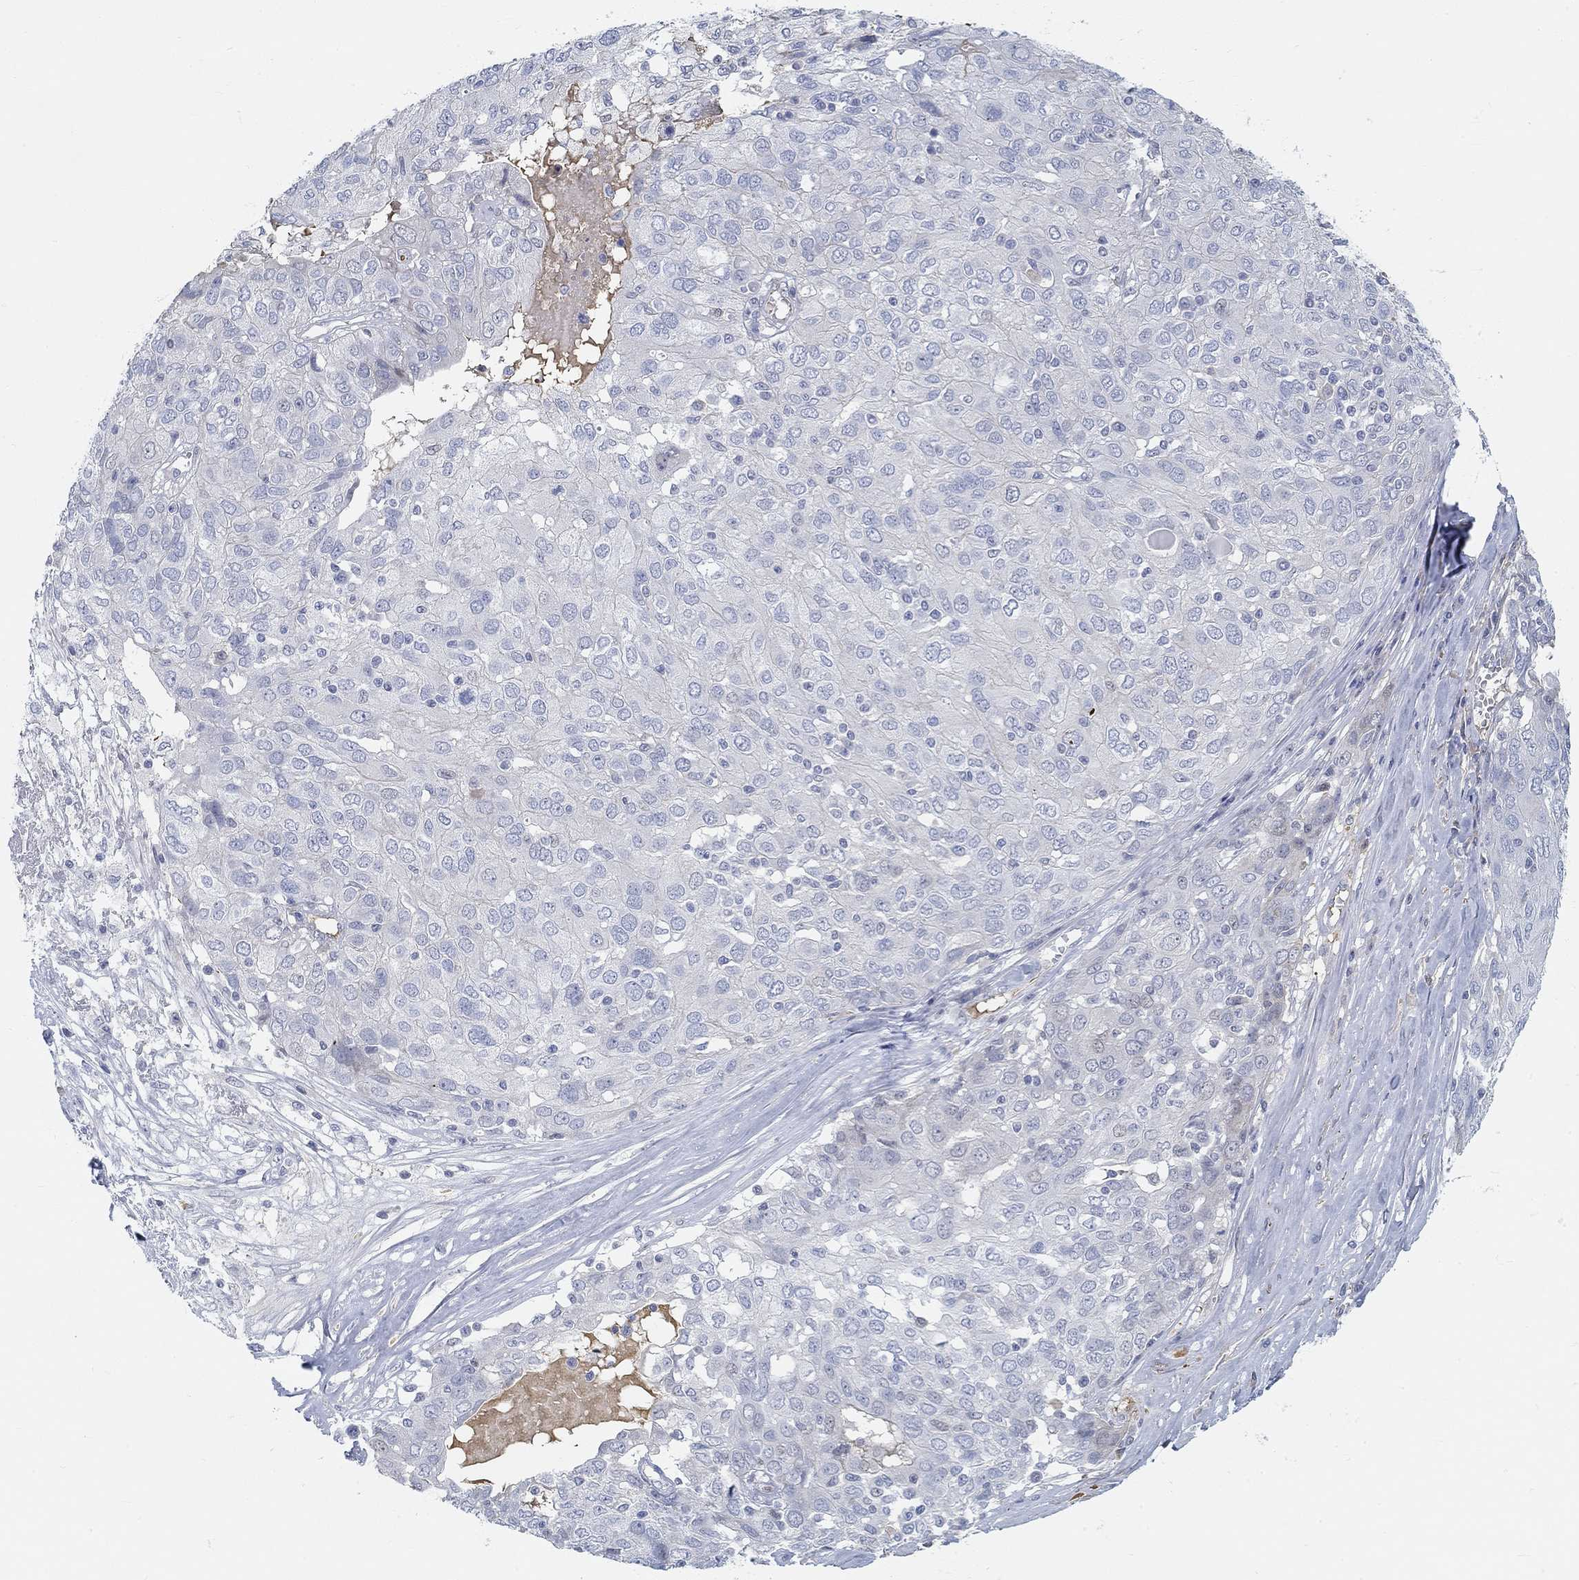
{"staining": {"intensity": "negative", "quantity": "none", "location": "none"}, "tissue": "ovarian cancer", "cell_type": "Tumor cells", "image_type": "cancer", "snomed": [{"axis": "morphology", "description": "Carcinoma, endometroid"}, {"axis": "topography", "description": "Ovary"}], "caption": "A micrograph of endometroid carcinoma (ovarian) stained for a protein demonstrates no brown staining in tumor cells.", "gene": "SNTG2", "patient": {"sex": "female", "age": 50}}